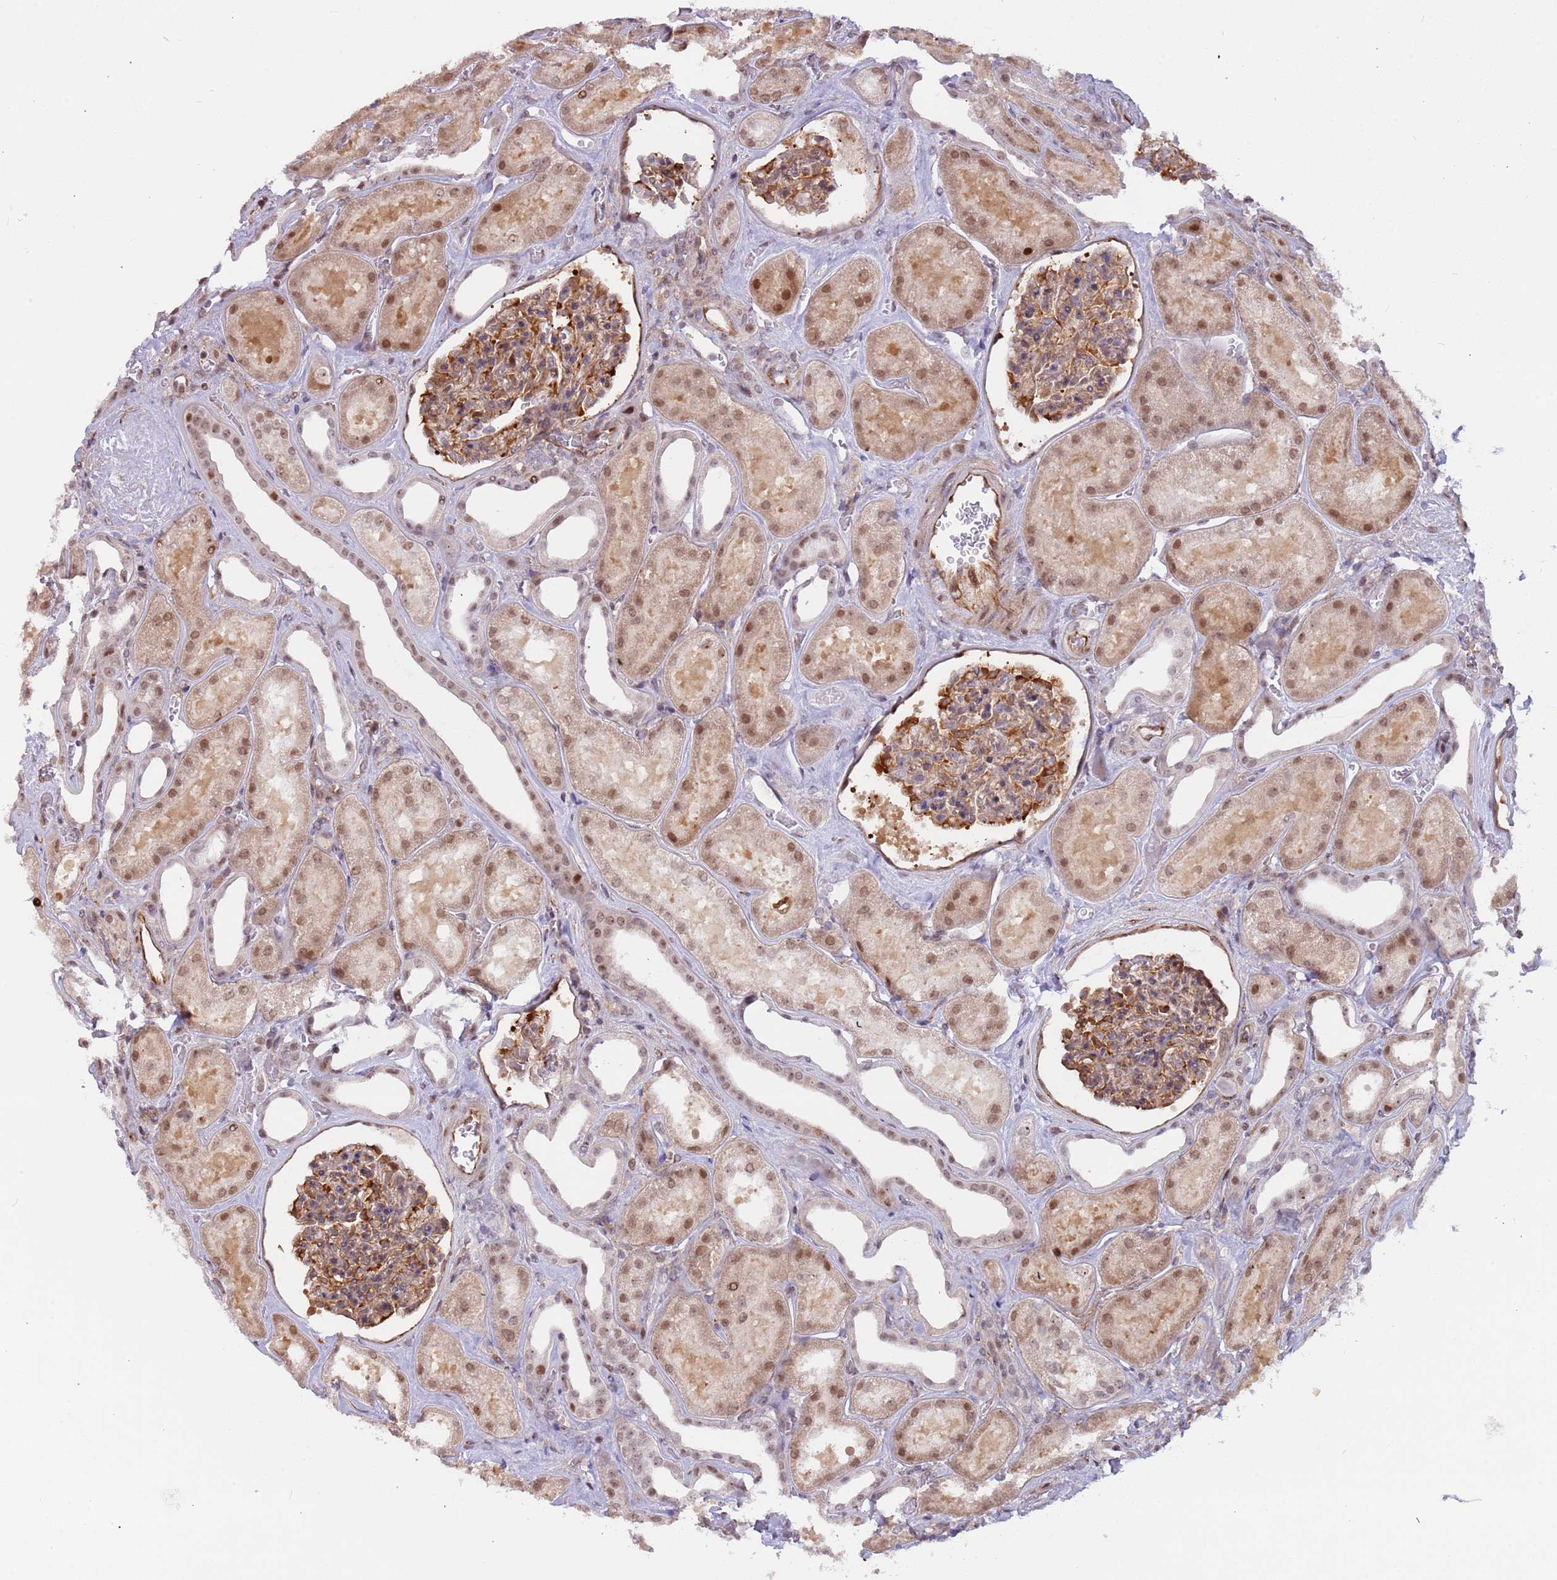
{"staining": {"intensity": "weak", "quantity": "25%-75%", "location": "cytoplasmic/membranous"}, "tissue": "kidney", "cell_type": "Cells in glomeruli", "image_type": "normal", "snomed": [{"axis": "morphology", "description": "Normal tissue, NOS"}, {"axis": "morphology", "description": "Adenocarcinoma, NOS"}, {"axis": "topography", "description": "Kidney"}], "caption": "An immunohistochemistry (IHC) image of normal tissue is shown. Protein staining in brown shows weak cytoplasmic/membranous positivity in kidney within cells in glomeruli. (brown staining indicates protein expression, while blue staining denotes nuclei).", "gene": "LRMDA", "patient": {"sex": "female", "age": 68}}